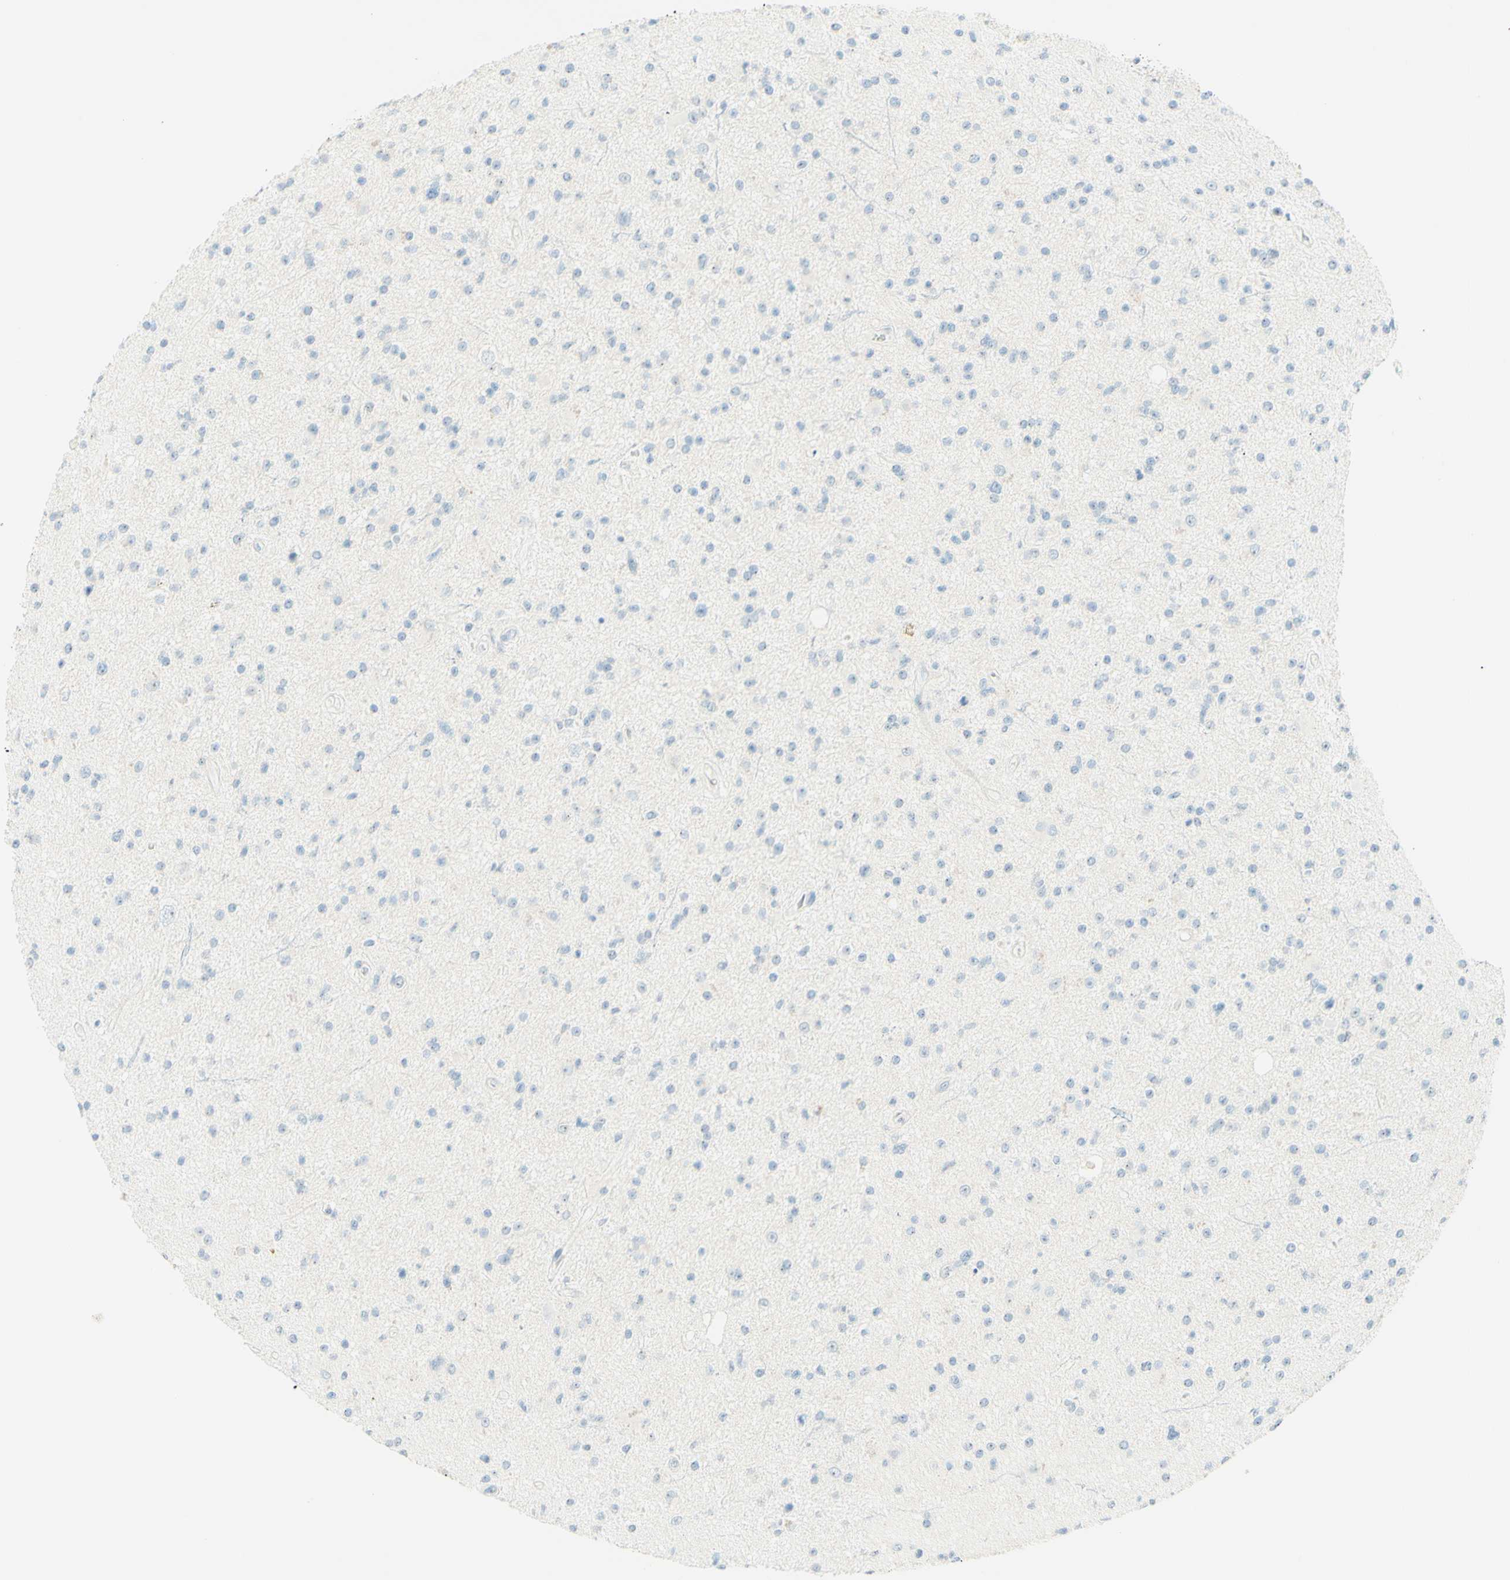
{"staining": {"intensity": "negative", "quantity": "none", "location": "none"}, "tissue": "glioma", "cell_type": "Tumor cells", "image_type": "cancer", "snomed": [{"axis": "morphology", "description": "Glioma, malignant, High grade"}, {"axis": "topography", "description": "Brain"}], "caption": "Glioma stained for a protein using immunohistochemistry shows no positivity tumor cells.", "gene": "FMR1NB", "patient": {"sex": "male", "age": 33}}